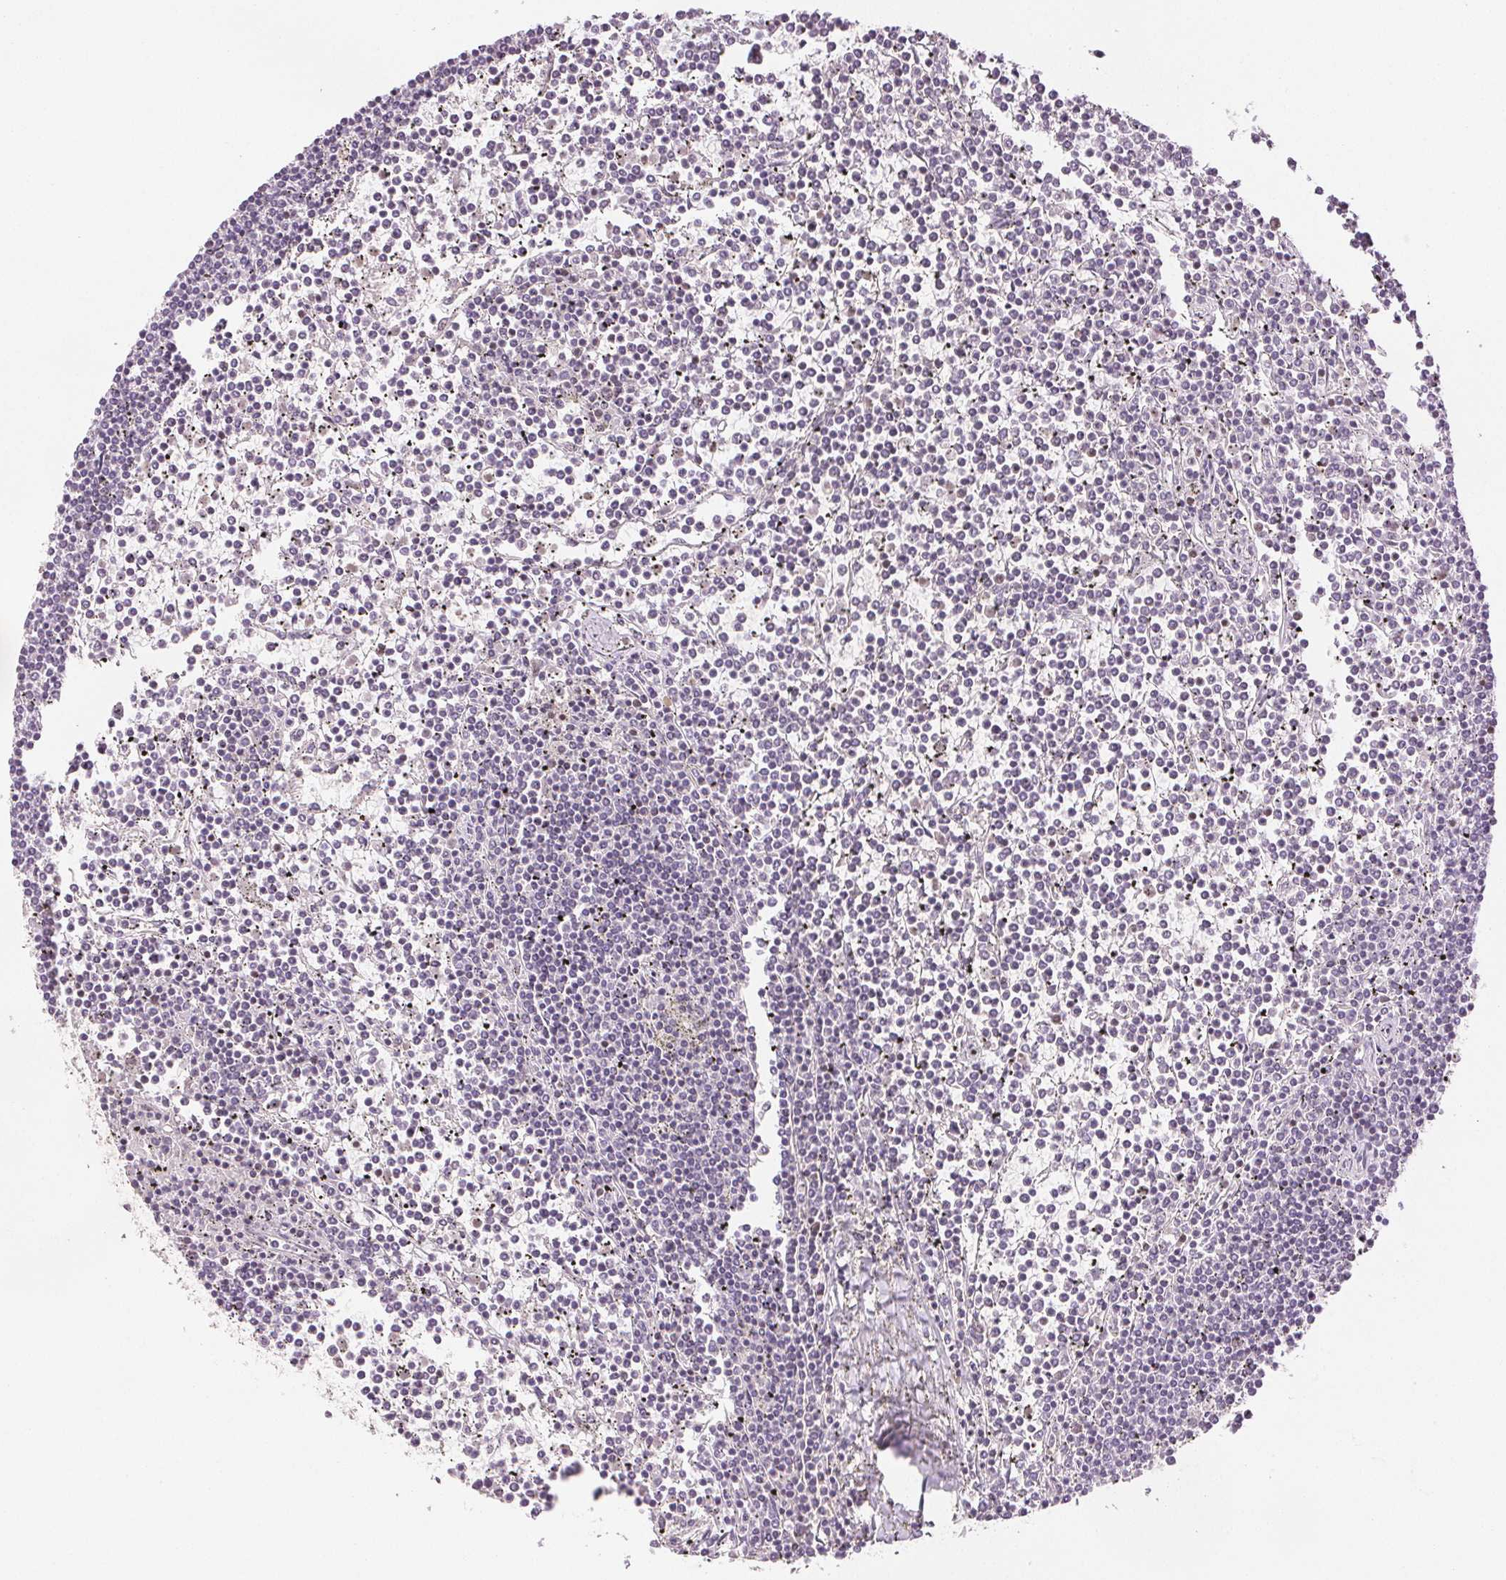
{"staining": {"intensity": "negative", "quantity": "none", "location": "none"}, "tissue": "lymphoma", "cell_type": "Tumor cells", "image_type": "cancer", "snomed": [{"axis": "morphology", "description": "Malignant lymphoma, non-Hodgkin's type, Low grade"}, {"axis": "topography", "description": "Spleen"}], "caption": "Immunohistochemistry (IHC) histopathology image of lymphoma stained for a protein (brown), which displays no positivity in tumor cells.", "gene": "RUNX2", "patient": {"sex": "female", "age": 19}}